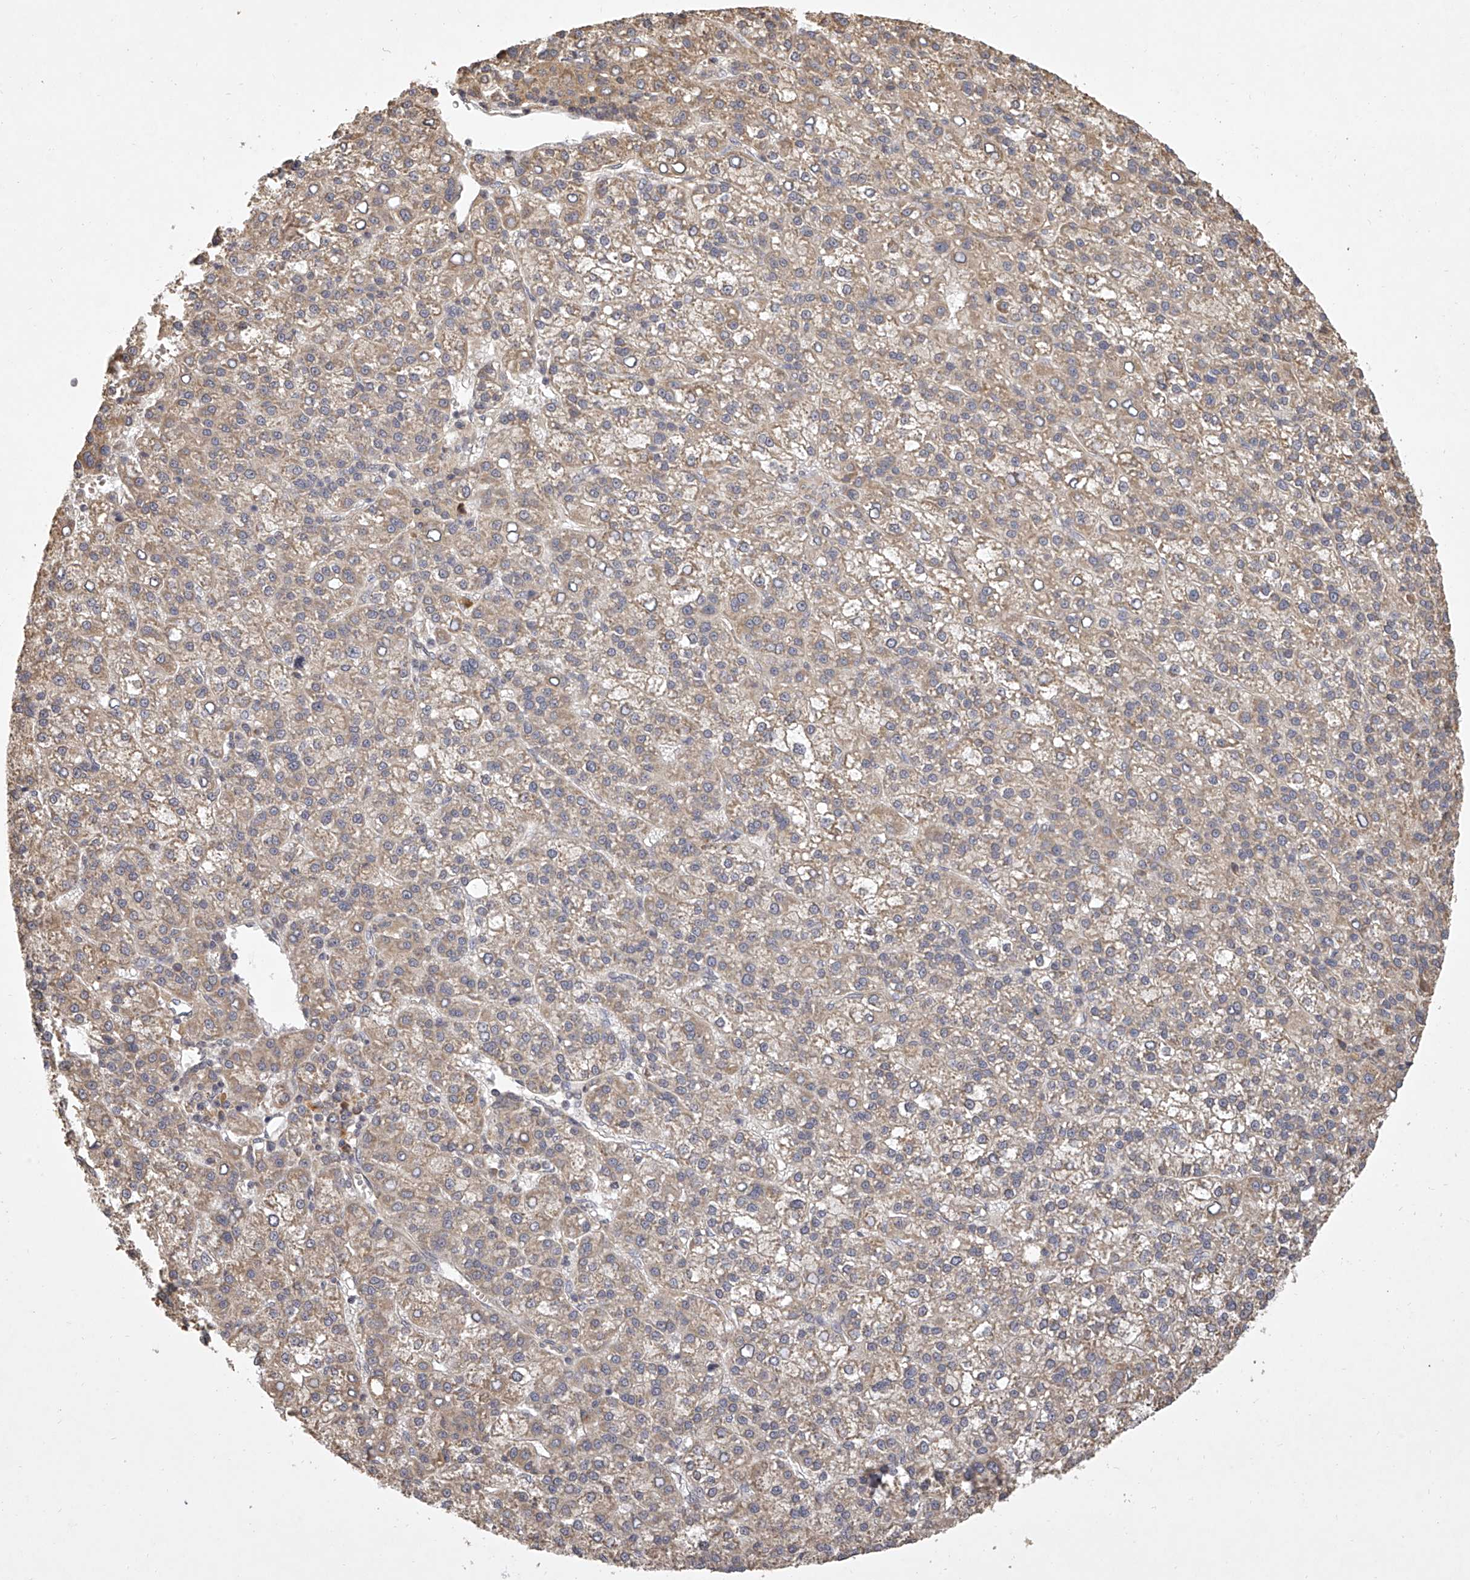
{"staining": {"intensity": "weak", "quantity": ">75%", "location": "cytoplasmic/membranous"}, "tissue": "liver cancer", "cell_type": "Tumor cells", "image_type": "cancer", "snomed": [{"axis": "morphology", "description": "Carcinoma, Hepatocellular, NOS"}, {"axis": "topography", "description": "Liver"}], "caption": "The photomicrograph reveals staining of liver cancer, revealing weak cytoplasmic/membranous protein positivity (brown color) within tumor cells.", "gene": "DOCK9", "patient": {"sex": "female", "age": 58}}